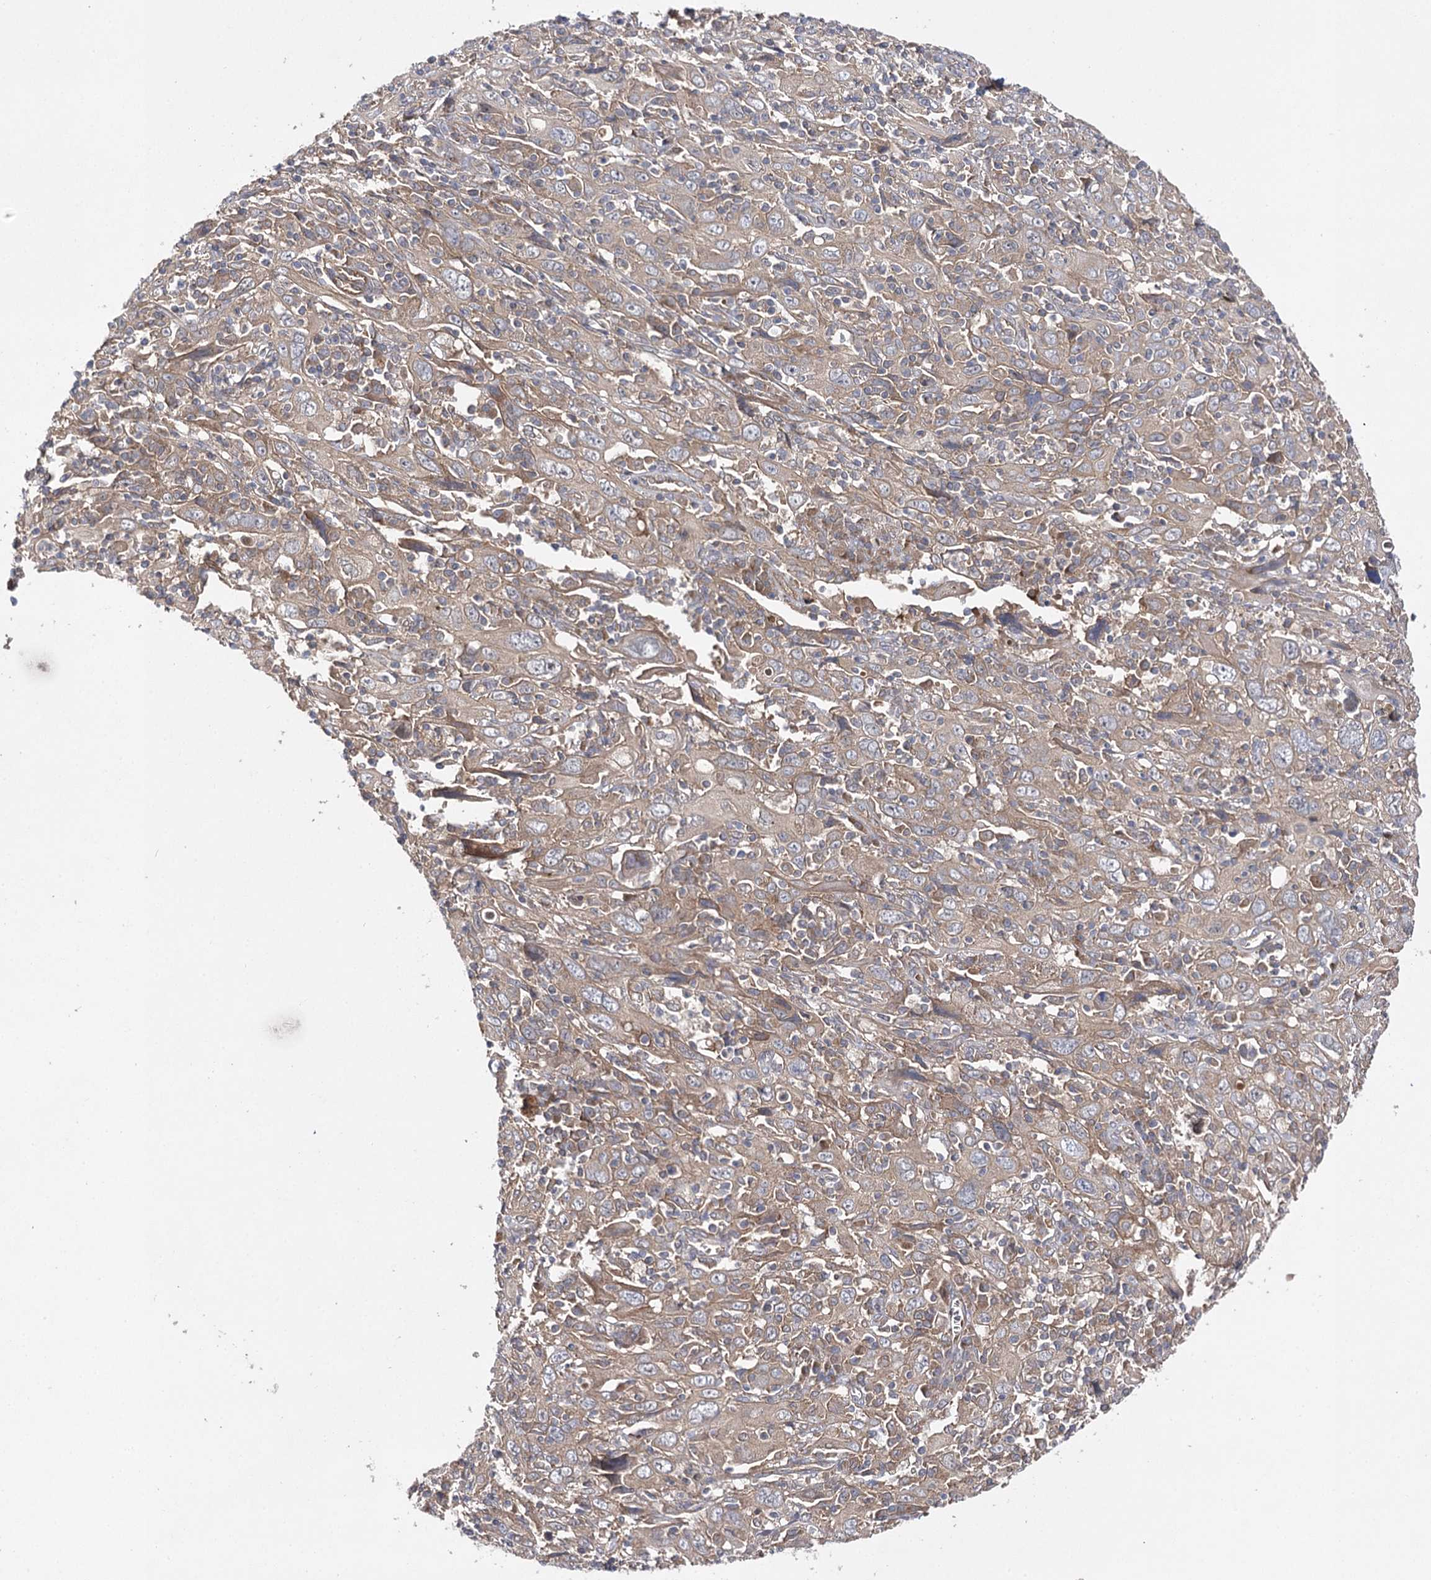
{"staining": {"intensity": "moderate", "quantity": ">75%", "location": "cytoplasmic/membranous"}, "tissue": "cervical cancer", "cell_type": "Tumor cells", "image_type": "cancer", "snomed": [{"axis": "morphology", "description": "Squamous cell carcinoma, NOS"}, {"axis": "topography", "description": "Cervix"}], "caption": "An immunohistochemistry (IHC) photomicrograph of neoplastic tissue is shown. Protein staining in brown shows moderate cytoplasmic/membranous positivity in cervical cancer within tumor cells.", "gene": "BCR", "patient": {"sex": "female", "age": 46}}